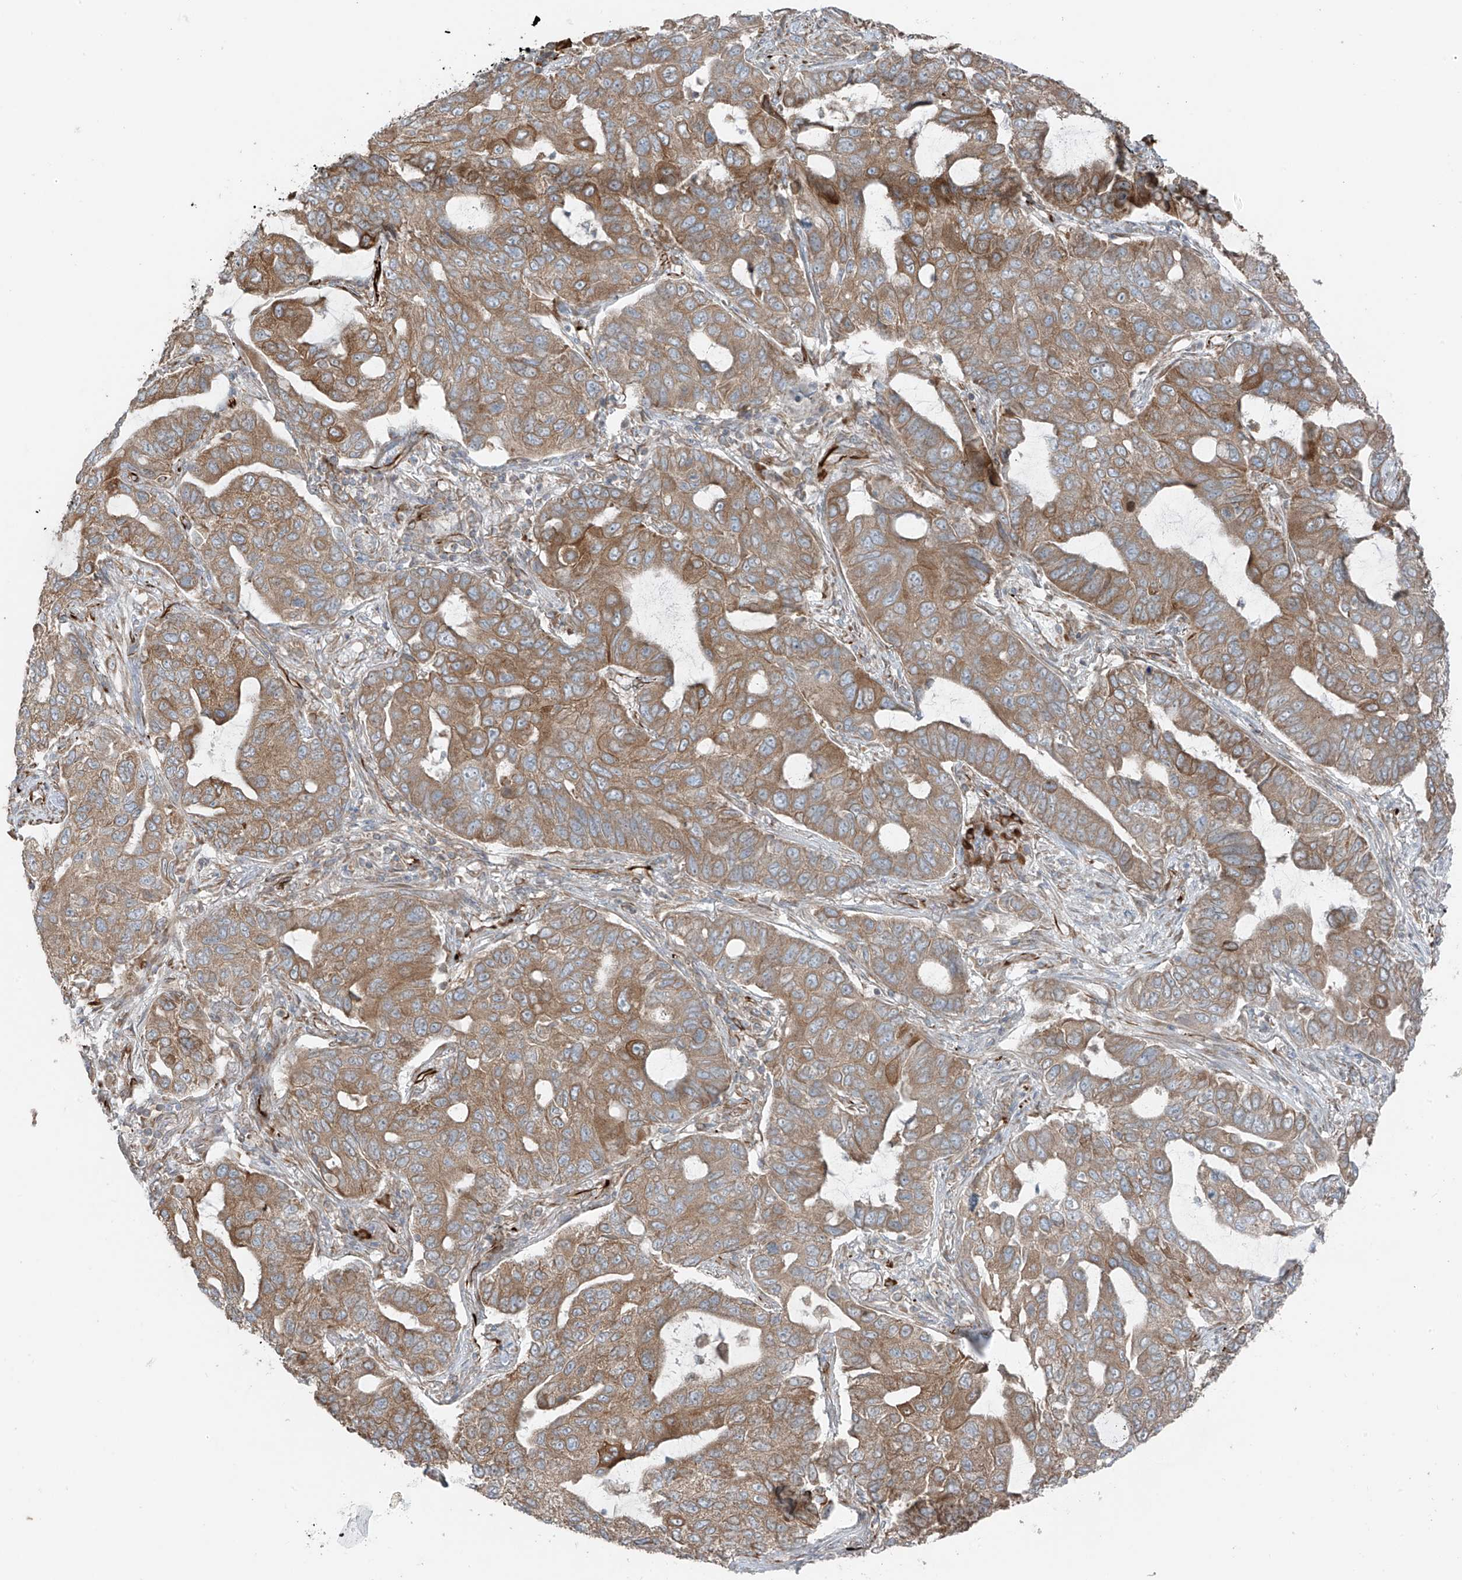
{"staining": {"intensity": "moderate", "quantity": ">75%", "location": "cytoplasmic/membranous"}, "tissue": "lung cancer", "cell_type": "Tumor cells", "image_type": "cancer", "snomed": [{"axis": "morphology", "description": "Adenocarcinoma, NOS"}, {"axis": "topography", "description": "Lung"}], "caption": "An image of human lung cancer stained for a protein reveals moderate cytoplasmic/membranous brown staining in tumor cells.", "gene": "ERLEC1", "patient": {"sex": "male", "age": 64}}